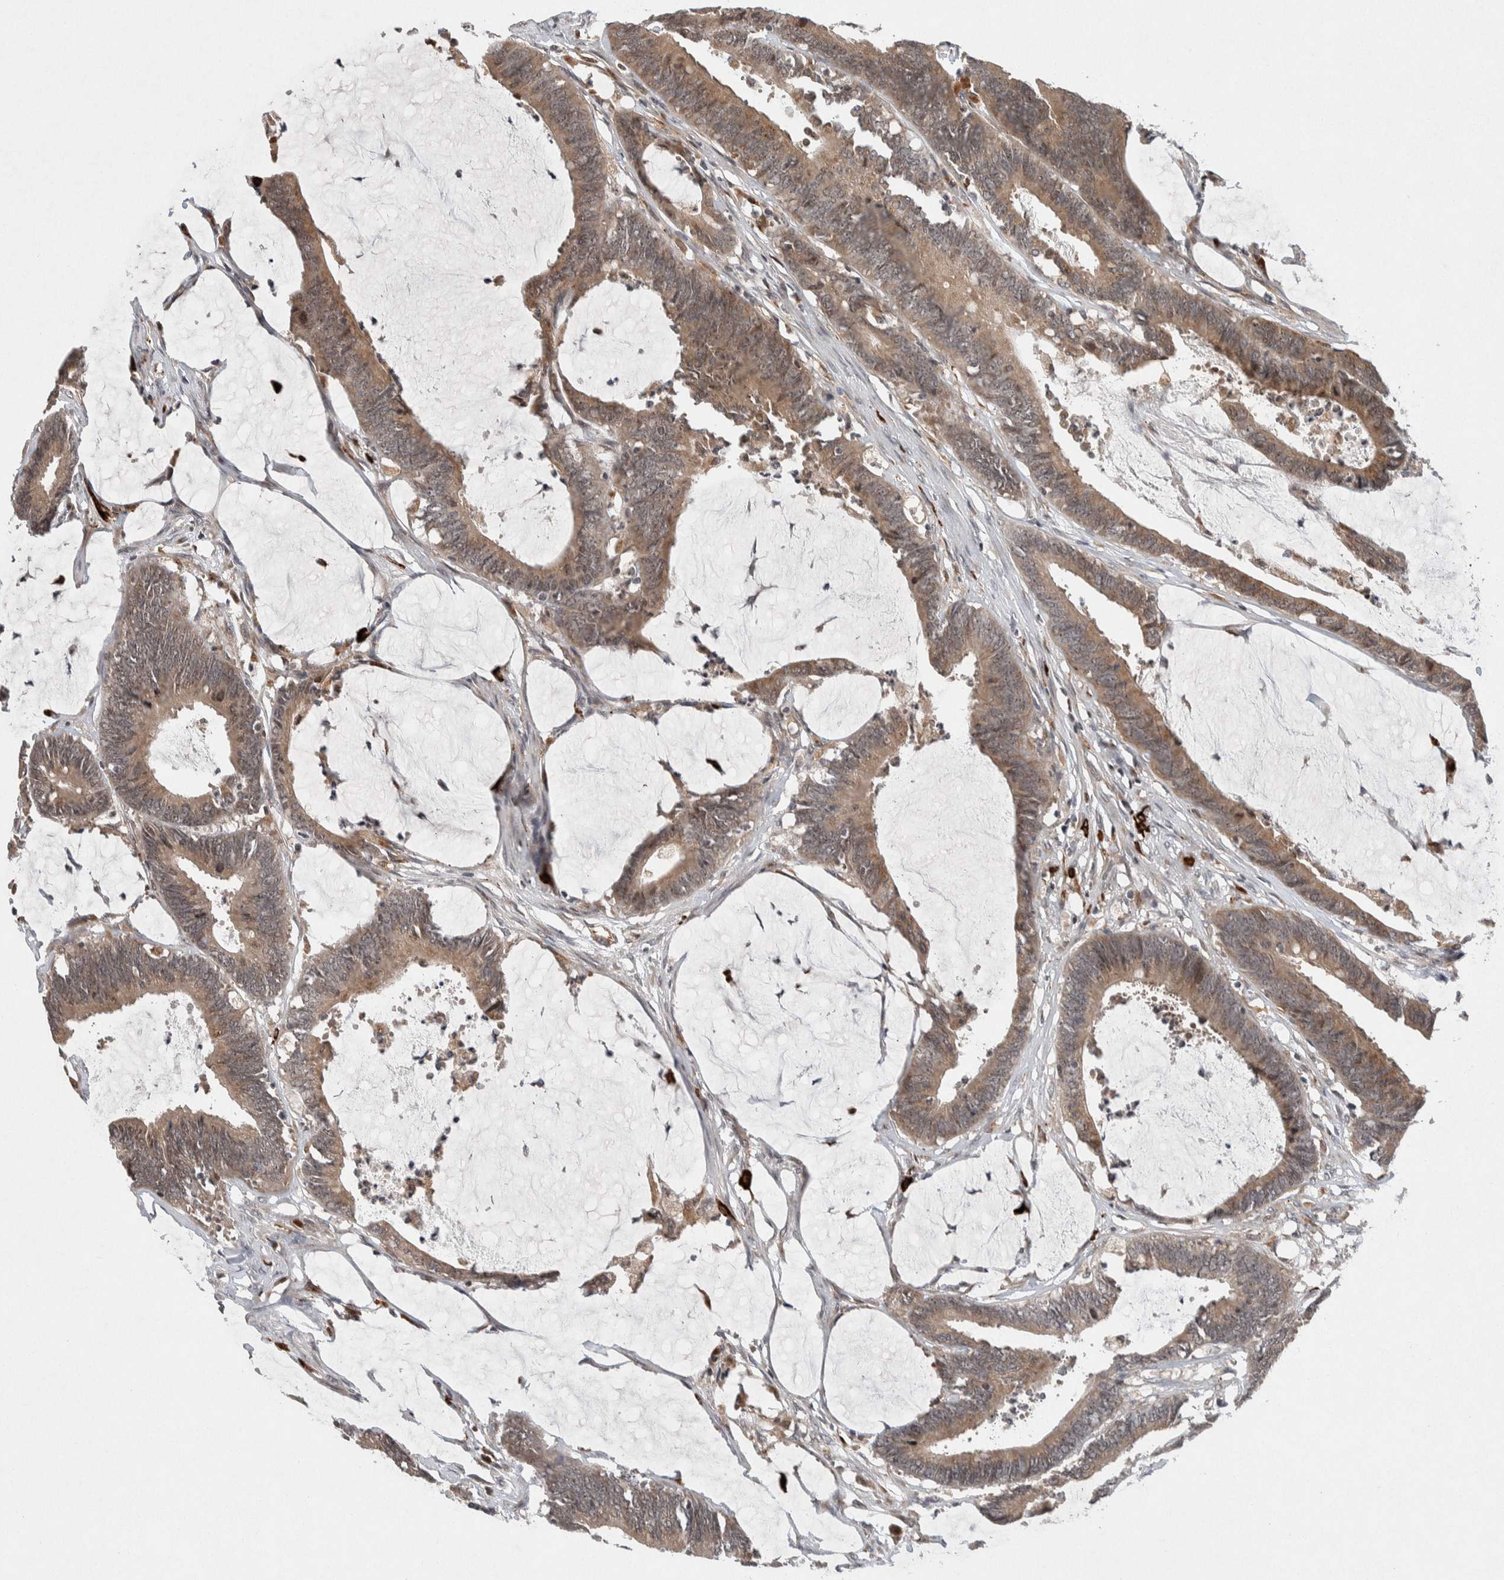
{"staining": {"intensity": "weak", "quantity": ">75%", "location": "cytoplasmic/membranous"}, "tissue": "colorectal cancer", "cell_type": "Tumor cells", "image_type": "cancer", "snomed": [{"axis": "morphology", "description": "Adenocarcinoma, NOS"}, {"axis": "topography", "description": "Rectum"}], "caption": "Protein positivity by IHC displays weak cytoplasmic/membranous expression in approximately >75% of tumor cells in colorectal cancer.", "gene": "KCNK1", "patient": {"sex": "female", "age": 66}}